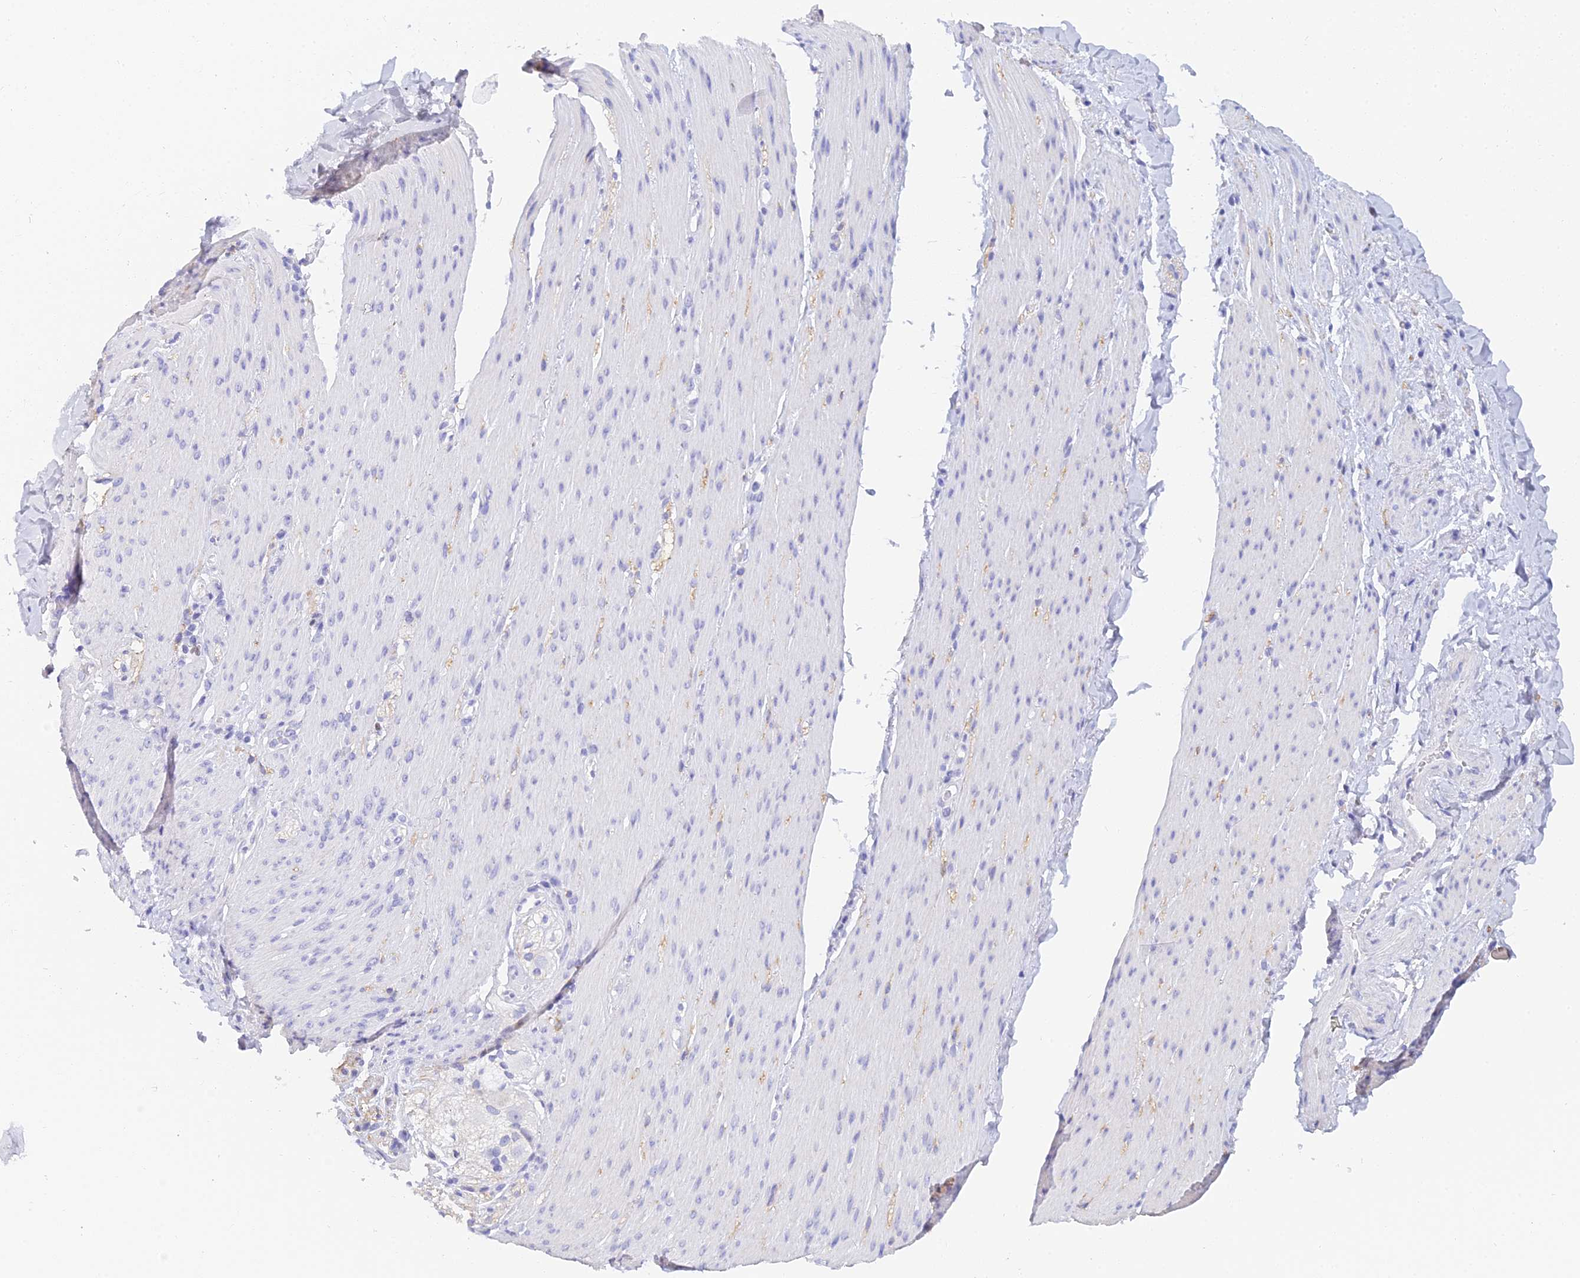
{"staining": {"intensity": "negative", "quantity": "none", "location": "none"}, "tissue": "adipose tissue", "cell_type": "Adipocytes", "image_type": "normal", "snomed": [{"axis": "morphology", "description": "Normal tissue, NOS"}, {"axis": "topography", "description": "Colon"}, {"axis": "topography", "description": "Peripheral nerve tissue"}], "caption": "Adipocytes show no significant protein staining in normal adipose tissue. Brightfield microscopy of immunohistochemistry (IHC) stained with DAB (3,3'-diaminobenzidine) (brown) and hematoxylin (blue), captured at high magnification.", "gene": "MCM2", "patient": {"sex": "female", "age": 61}}